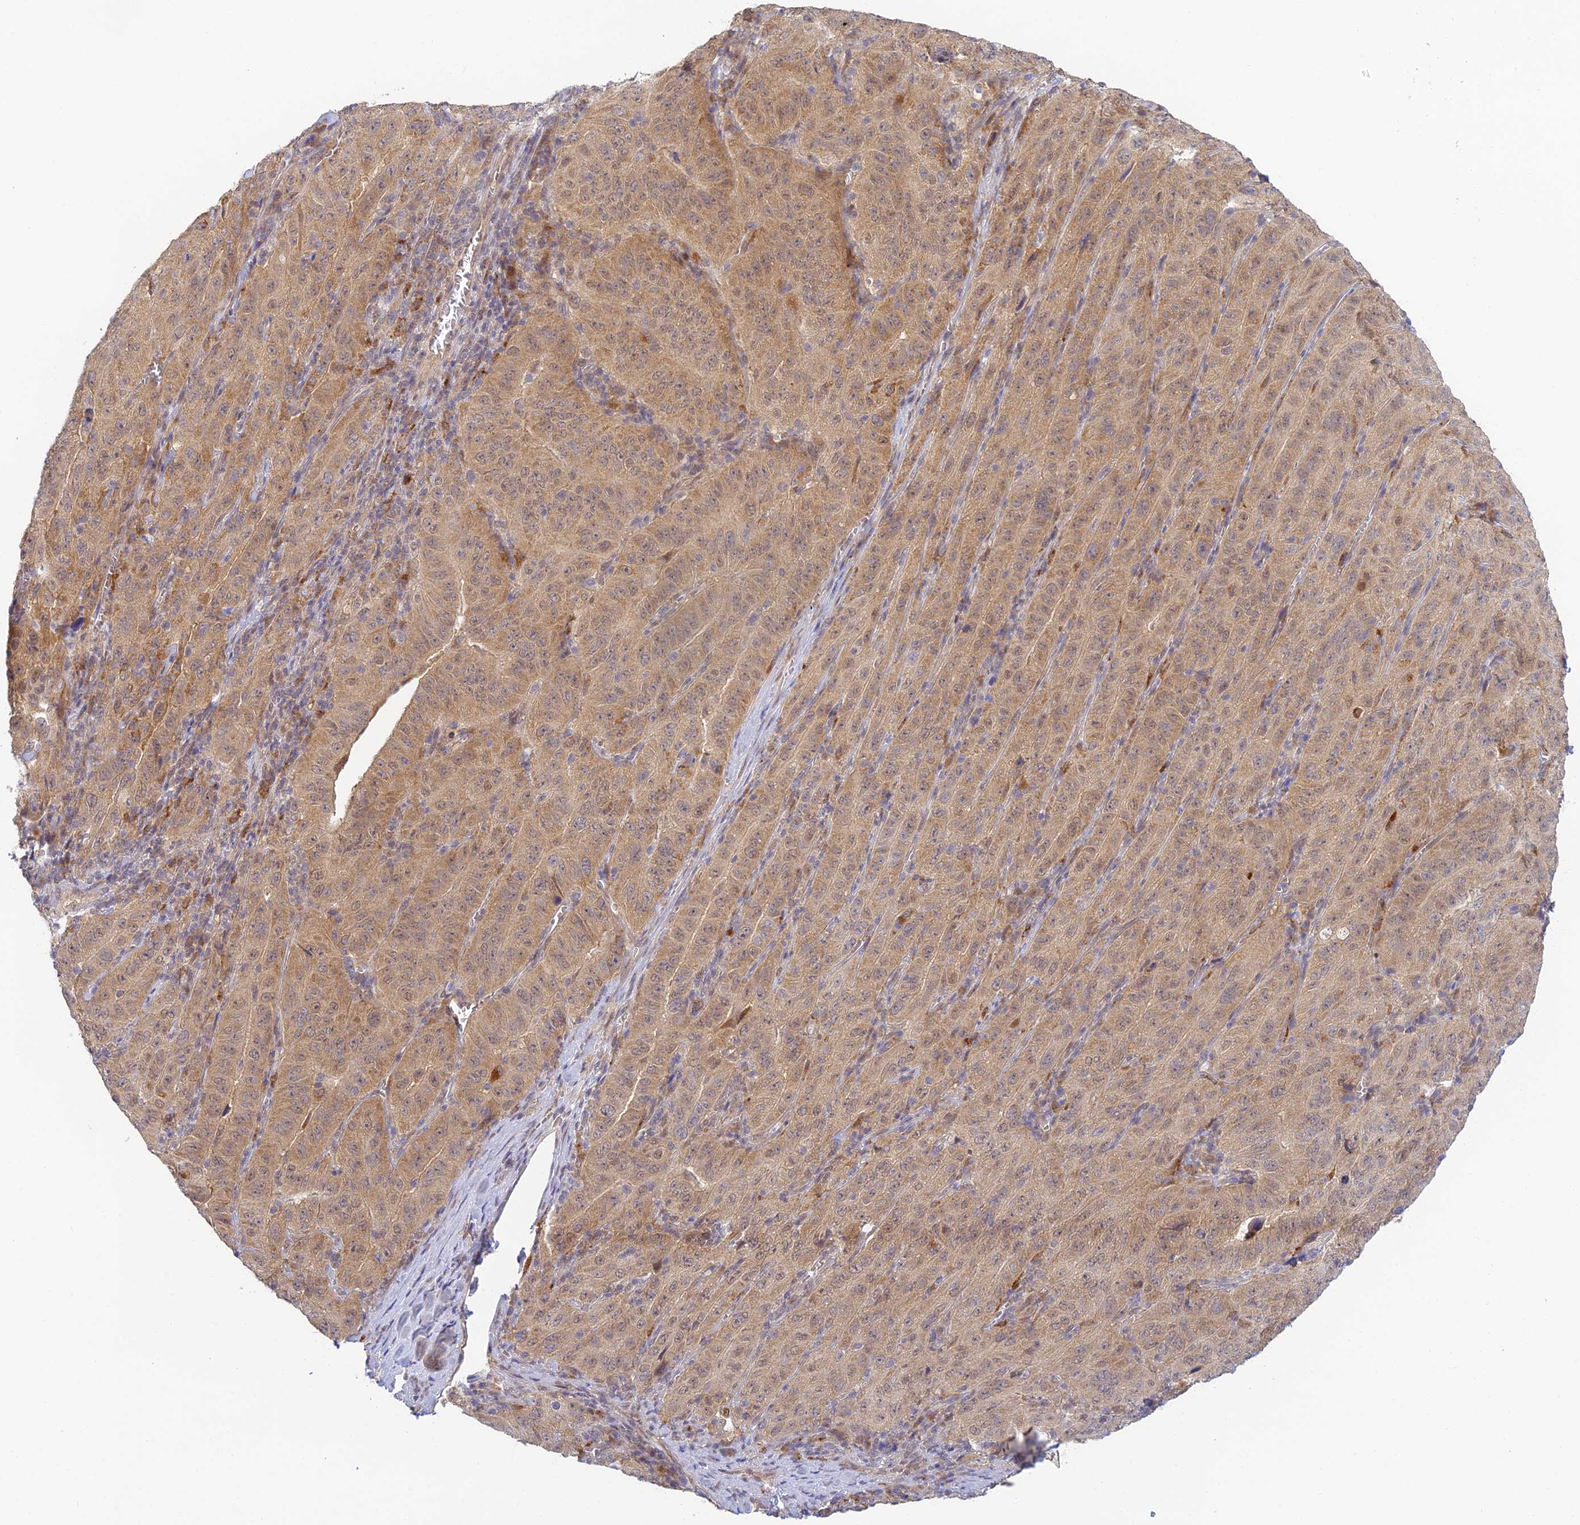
{"staining": {"intensity": "weak", "quantity": ">75%", "location": "cytoplasmic/membranous,nuclear"}, "tissue": "pancreatic cancer", "cell_type": "Tumor cells", "image_type": "cancer", "snomed": [{"axis": "morphology", "description": "Adenocarcinoma, NOS"}, {"axis": "topography", "description": "Pancreas"}], "caption": "Human pancreatic cancer stained with a protein marker reveals weak staining in tumor cells.", "gene": "SKIC8", "patient": {"sex": "male", "age": 63}}